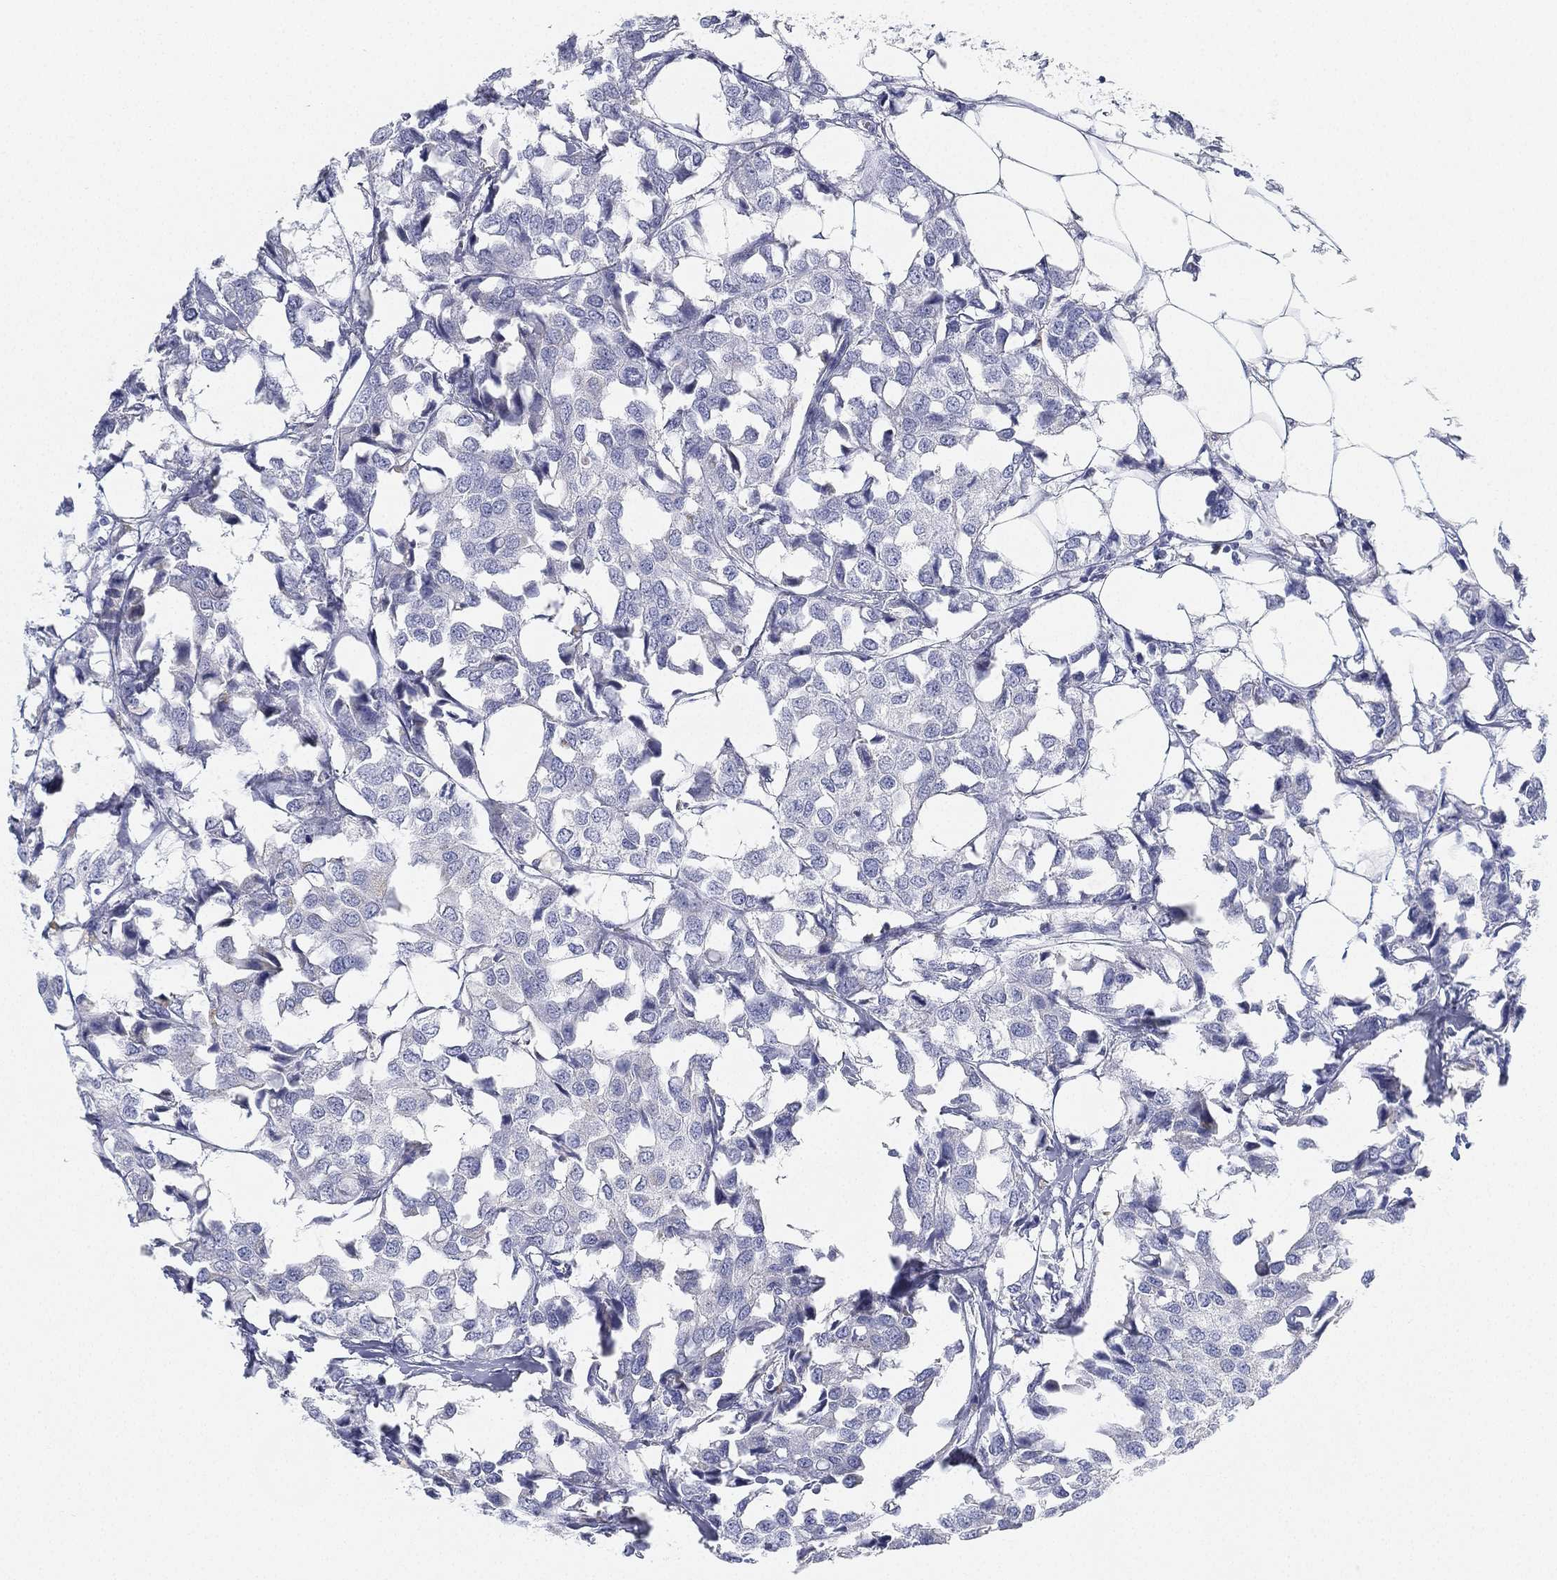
{"staining": {"intensity": "negative", "quantity": "none", "location": "none"}, "tissue": "breast cancer", "cell_type": "Tumor cells", "image_type": "cancer", "snomed": [{"axis": "morphology", "description": "Duct carcinoma"}, {"axis": "topography", "description": "Breast"}], "caption": "Infiltrating ductal carcinoma (breast) was stained to show a protein in brown. There is no significant expression in tumor cells. Brightfield microscopy of immunohistochemistry (IHC) stained with DAB (brown) and hematoxylin (blue), captured at high magnification.", "gene": "GPR61", "patient": {"sex": "female", "age": 80}}